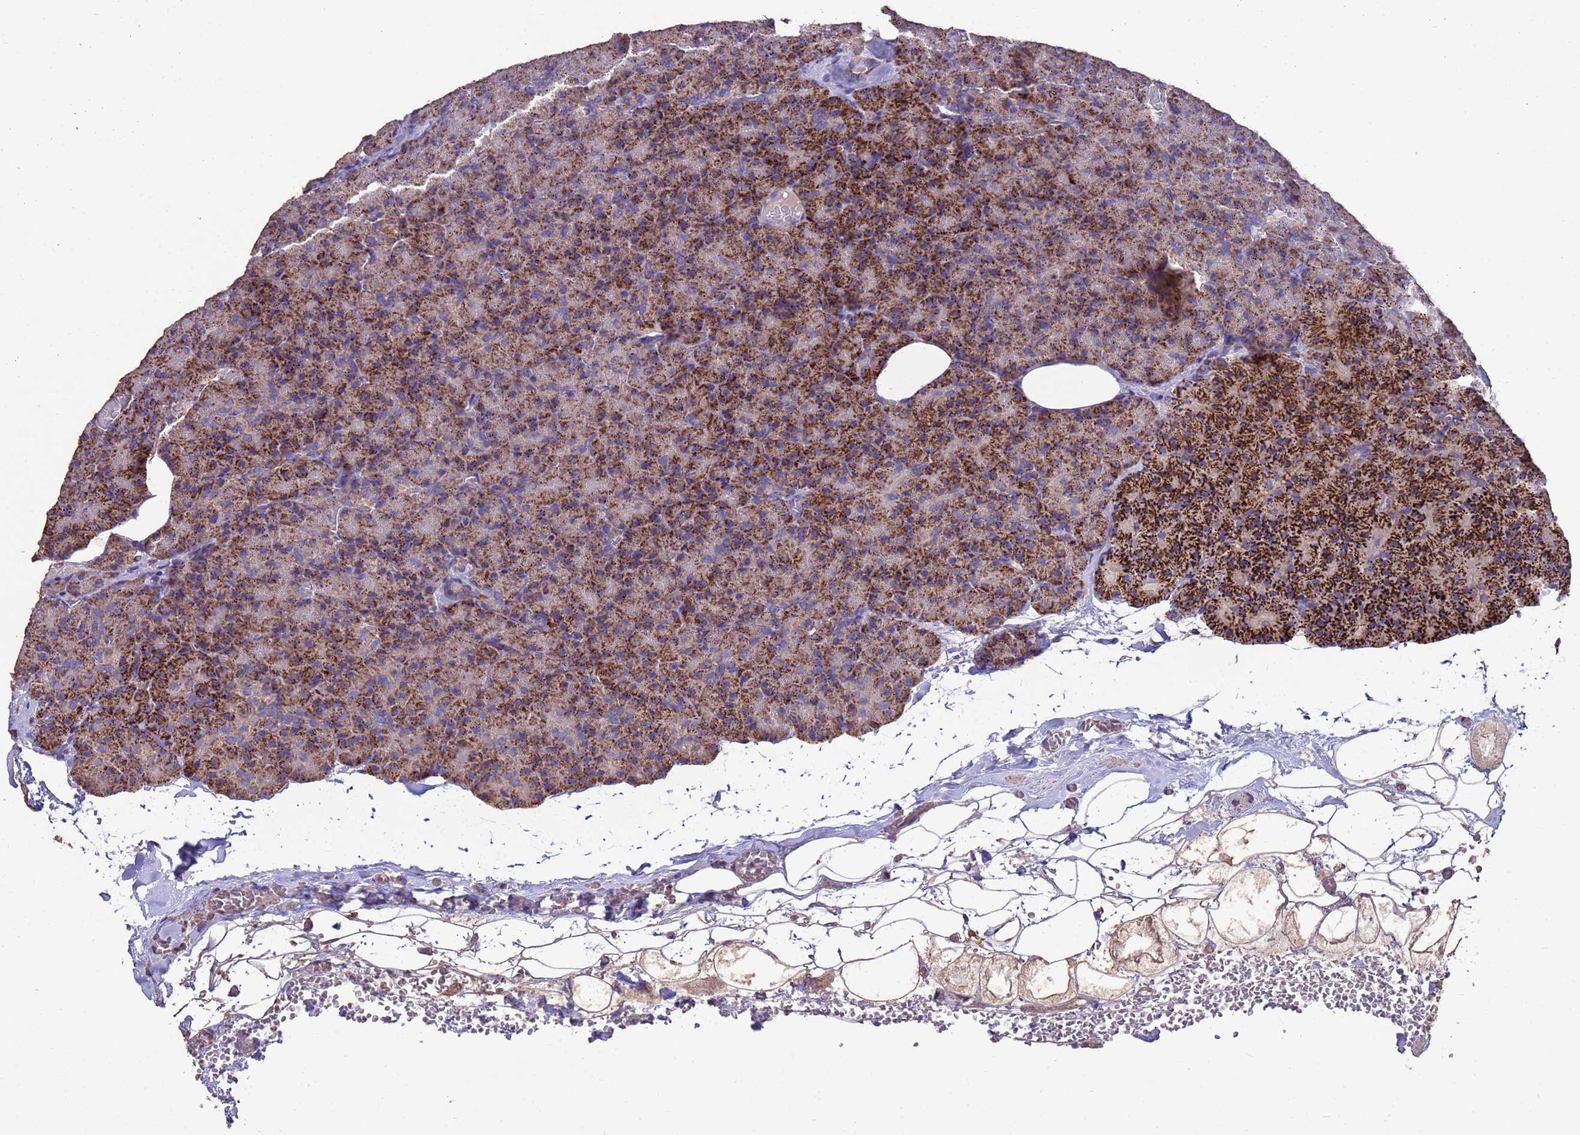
{"staining": {"intensity": "strong", "quantity": ">75%", "location": "cytoplasmic/membranous"}, "tissue": "pancreas", "cell_type": "Exocrine glandular cells", "image_type": "normal", "snomed": [{"axis": "morphology", "description": "Normal tissue, NOS"}, {"axis": "morphology", "description": "Carcinoid, malignant, NOS"}, {"axis": "topography", "description": "Pancreas"}], "caption": "An immunohistochemistry micrograph of normal tissue is shown. Protein staining in brown shows strong cytoplasmic/membranous positivity in pancreas within exocrine glandular cells.", "gene": "ZNFX1", "patient": {"sex": "female", "age": 35}}